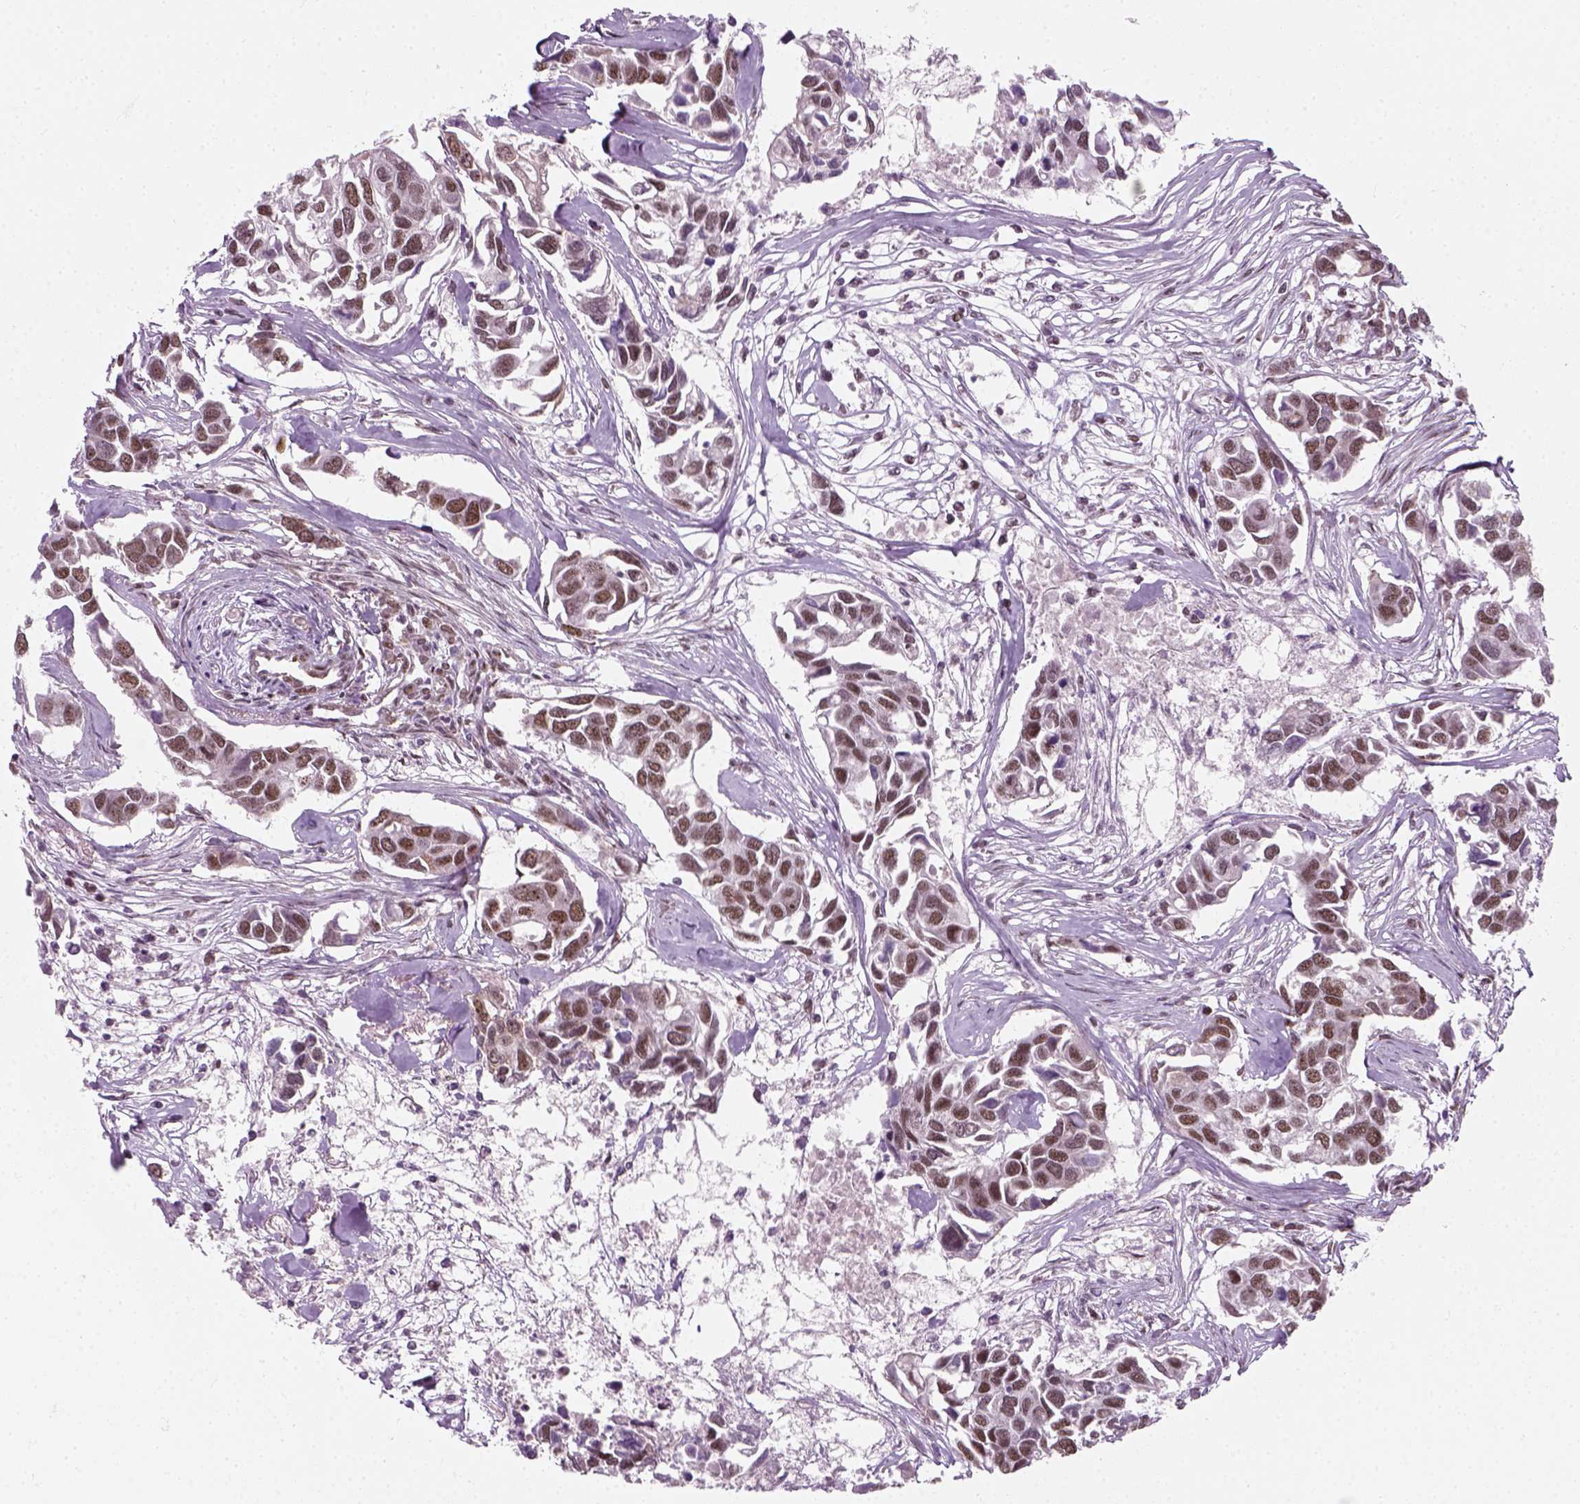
{"staining": {"intensity": "weak", "quantity": ">75%", "location": "nuclear"}, "tissue": "breast cancer", "cell_type": "Tumor cells", "image_type": "cancer", "snomed": [{"axis": "morphology", "description": "Duct carcinoma"}, {"axis": "topography", "description": "Breast"}], "caption": "A photomicrograph of human invasive ductal carcinoma (breast) stained for a protein displays weak nuclear brown staining in tumor cells.", "gene": "GTF2F1", "patient": {"sex": "female", "age": 83}}